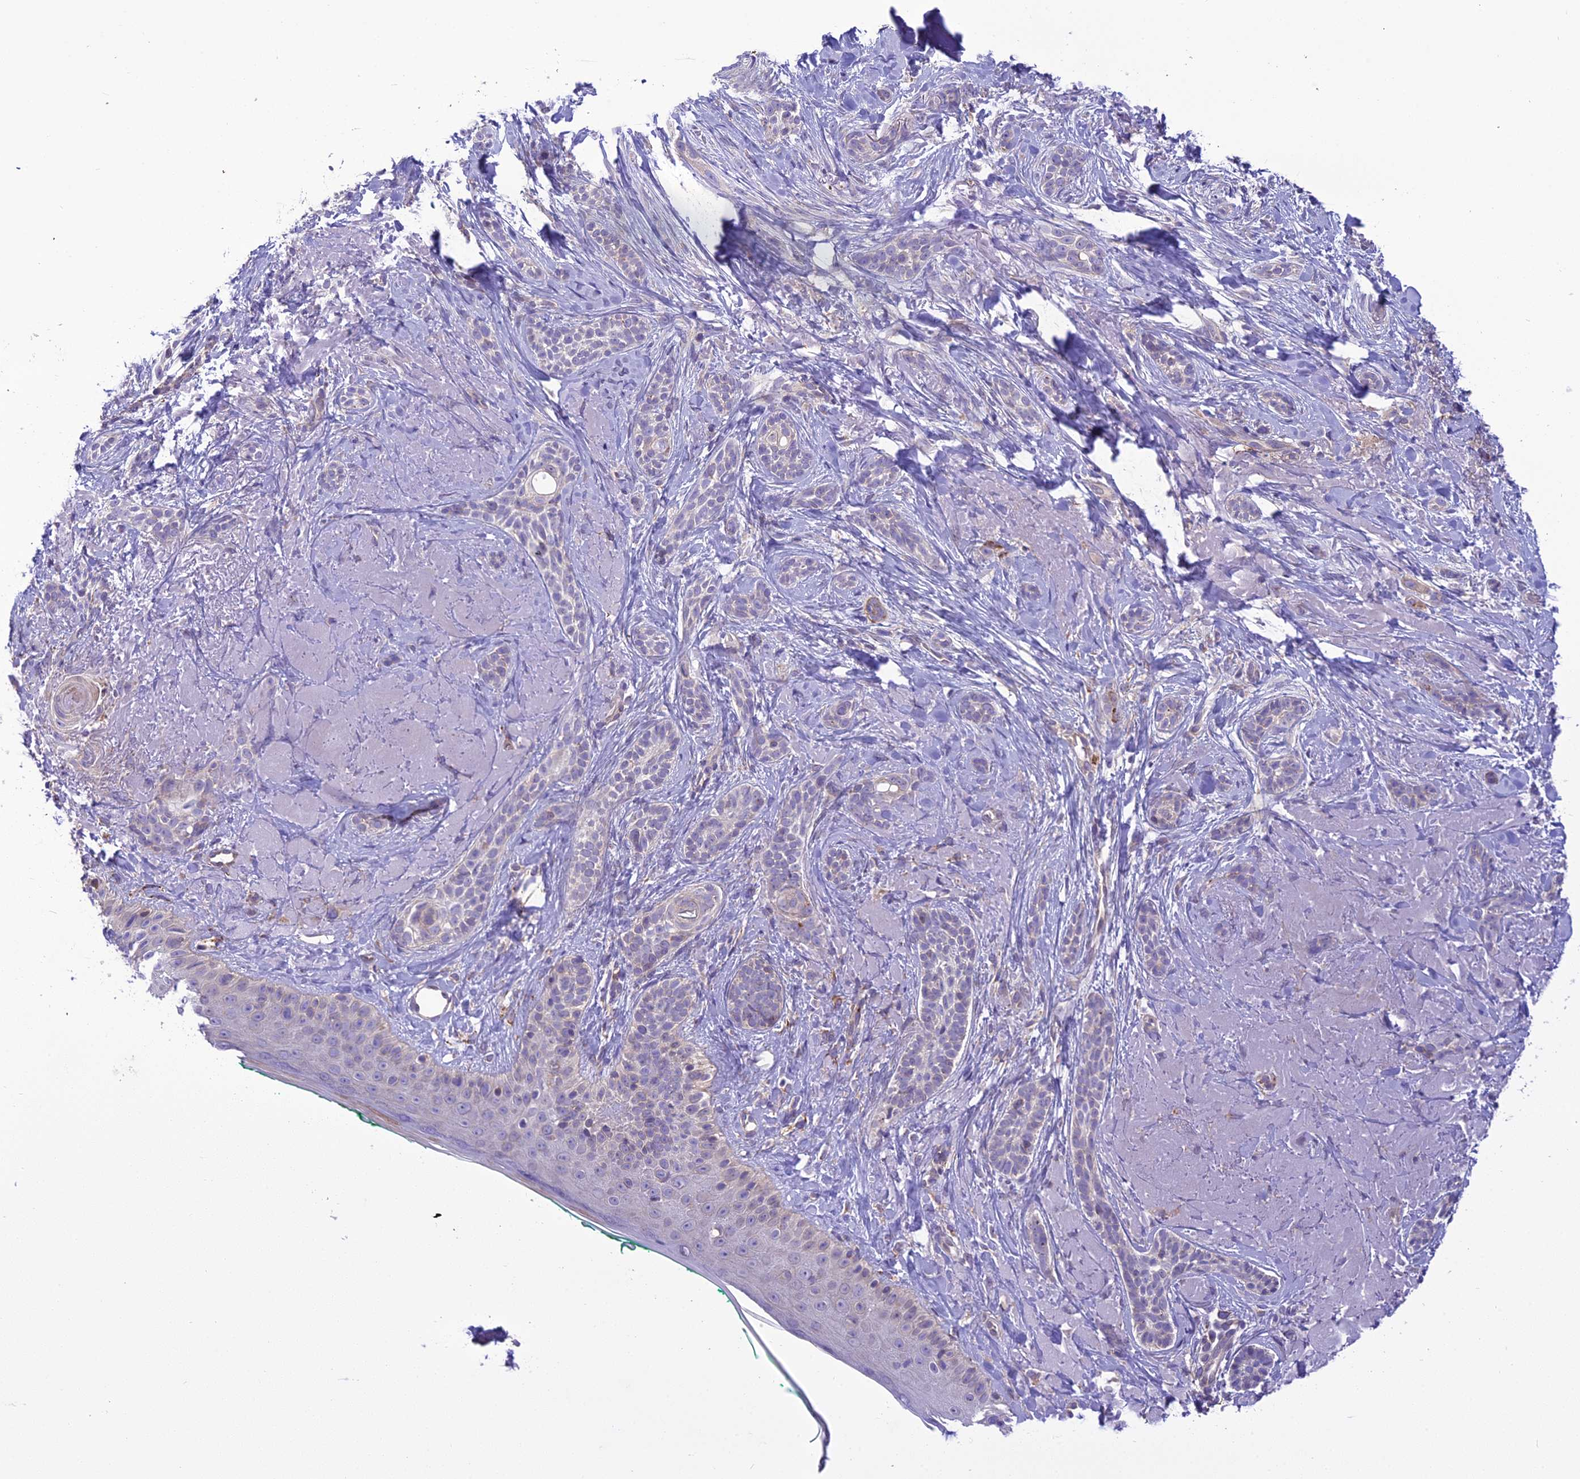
{"staining": {"intensity": "negative", "quantity": "none", "location": "none"}, "tissue": "skin cancer", "cell_type": "Tumor cells", "image_type": "cancer", "snomed": [{"axis": "morphology", "description": "Basal cell carcinoma"}, {"axis": "topography", "description": "Skin"}], "caption": "There is no significant staining in tumor cells of basal cell carcinoma (skin).", "gene": "TBC1D24", "patient": {"sex": "male", "age": 71}}